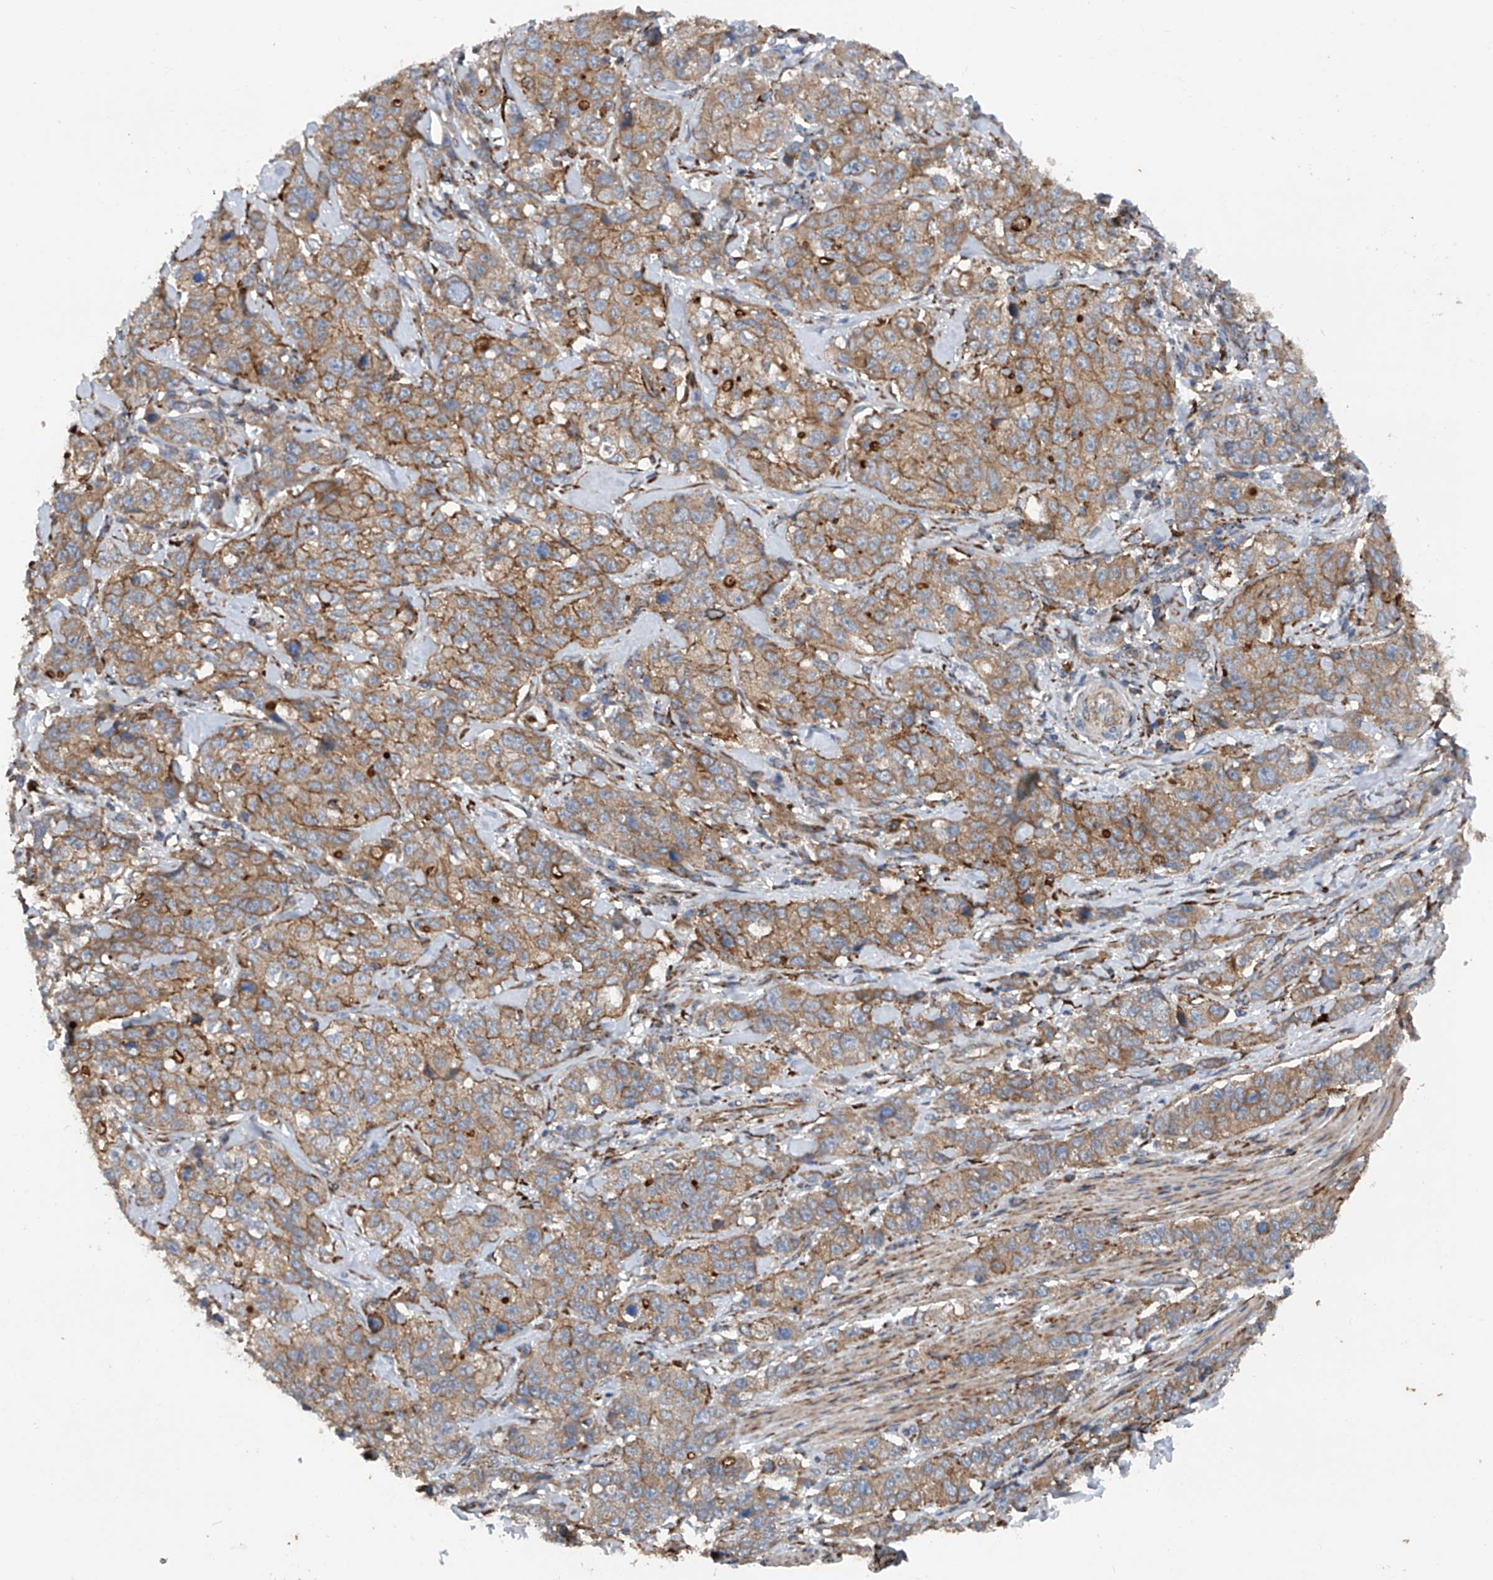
{"staining": {"intensity": "moderate", "quantity": ">75%", "location": "cytoplasmic/membranous"}, "tissue": "stomach cancer", "cell_type": "Tumor cells", "image_type": "cancer", "snomed": [{"axis": "morphology", "description": "Adenocarcinoma, NOS"}, {"axis": "topography", "description": "Stomach"}], "caption": "Immunohistochemical staining of stomach adenocarcinoma displays medium levels of moderate cytoplasmic/membranous protein staining in about >75% of tumor cells.", "gene": "ASCC3", "patient": {"sex": "male", "age": 48}}